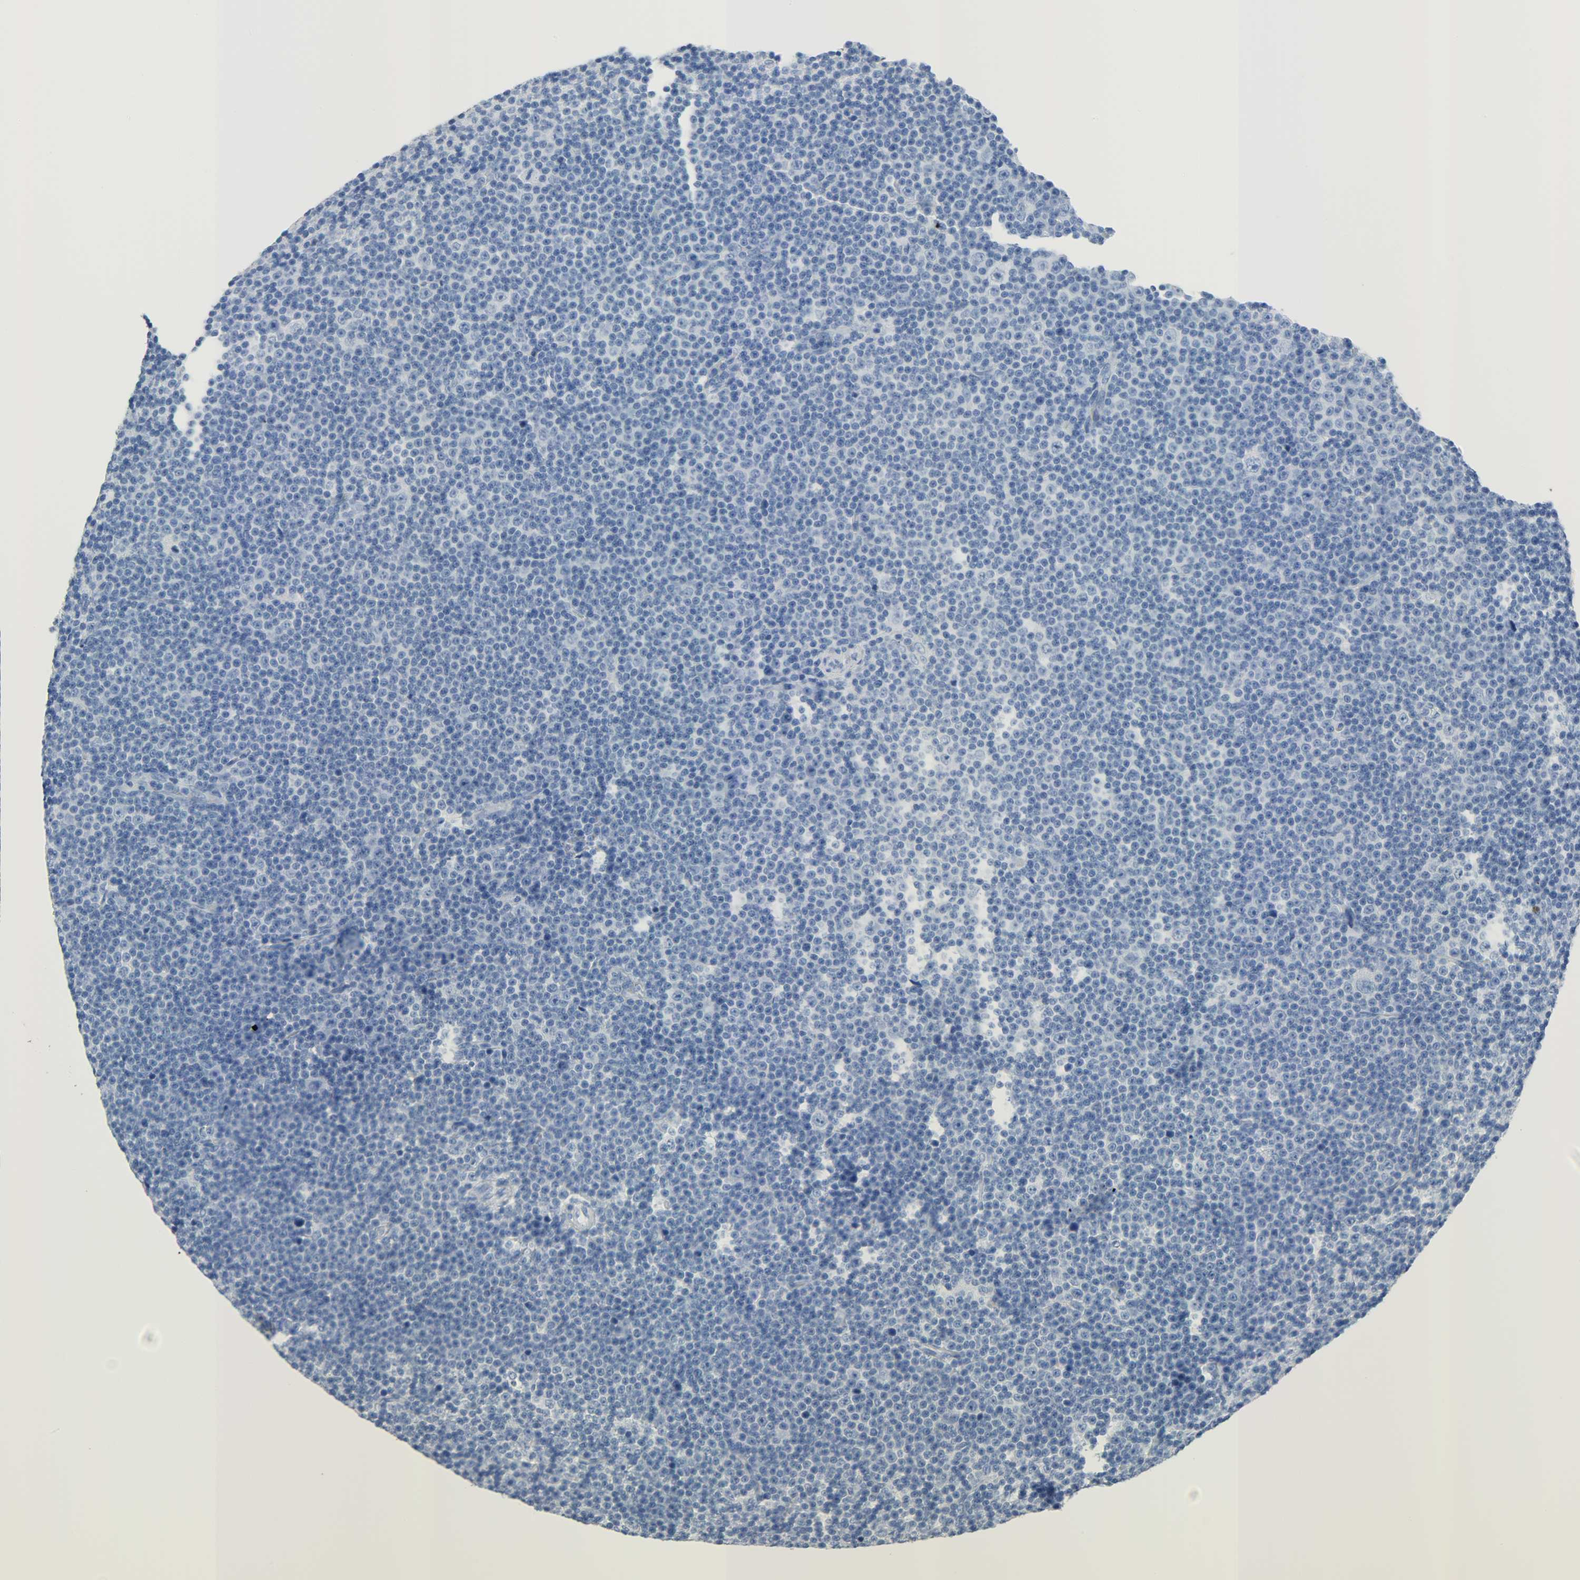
{"staining": {"intensity": "negative", "quantity": "none", "location": "none"}, "tissue": "lymphoma", "cell_type": "Tumor cells", "image_type": "cancer", "snomed": [{"axis": "morphology", "description": "Malignant lymphoma, non-Hodgkin's type, Low grade"}, {"axis": "topography", "description": "Lymph node"}], "caption": "Tumor cells show no significant protein staining in malignant lymphoma, non-Hodgkin's type (low-grade).", "gene": "CA3", "patient": {"sex": "female", "age": 67}}